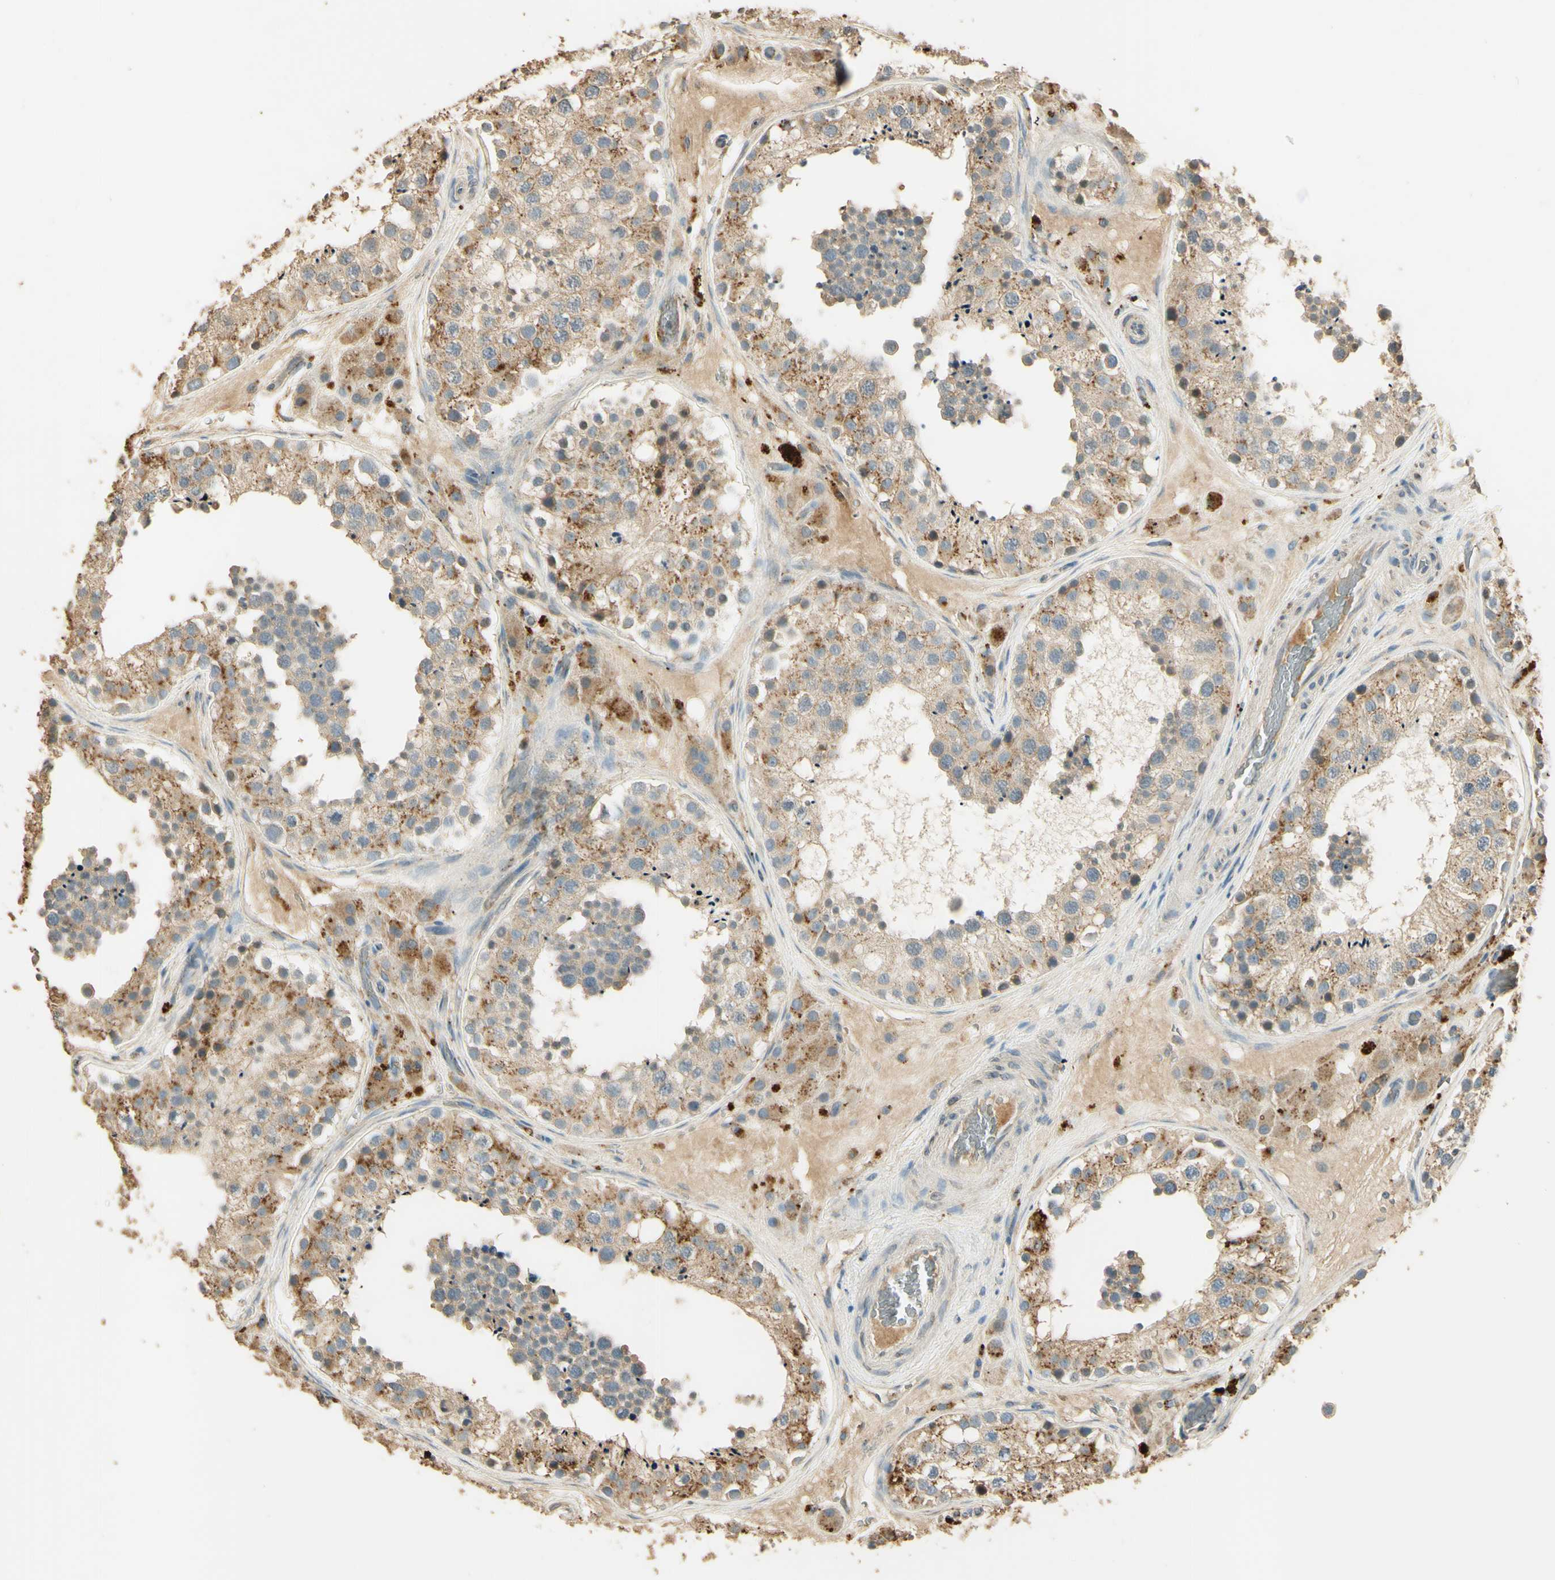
{"staining": {"intensity": "strong", "quantity": "25%-75%", "location": "cytoplasmic/membranous"}, "tissue": "testis", "cell_type": "Cells in seminiferous ducts", "image_type": "normal", "snomed": [{"axis": "morphology", "description": "Normal tissue, NOS"}, {"axis": "topography", "description": "Testis"}], "caption": "Immunohistochemistry (DAB) staining of benign testis demonstrates strong cytoplasmic/membranous protein expression in approximately 25%-75% of cells in seminiferous ducts.", "gene": "ARHGEF17", "patient": {"sex": "male", "age": 26}}